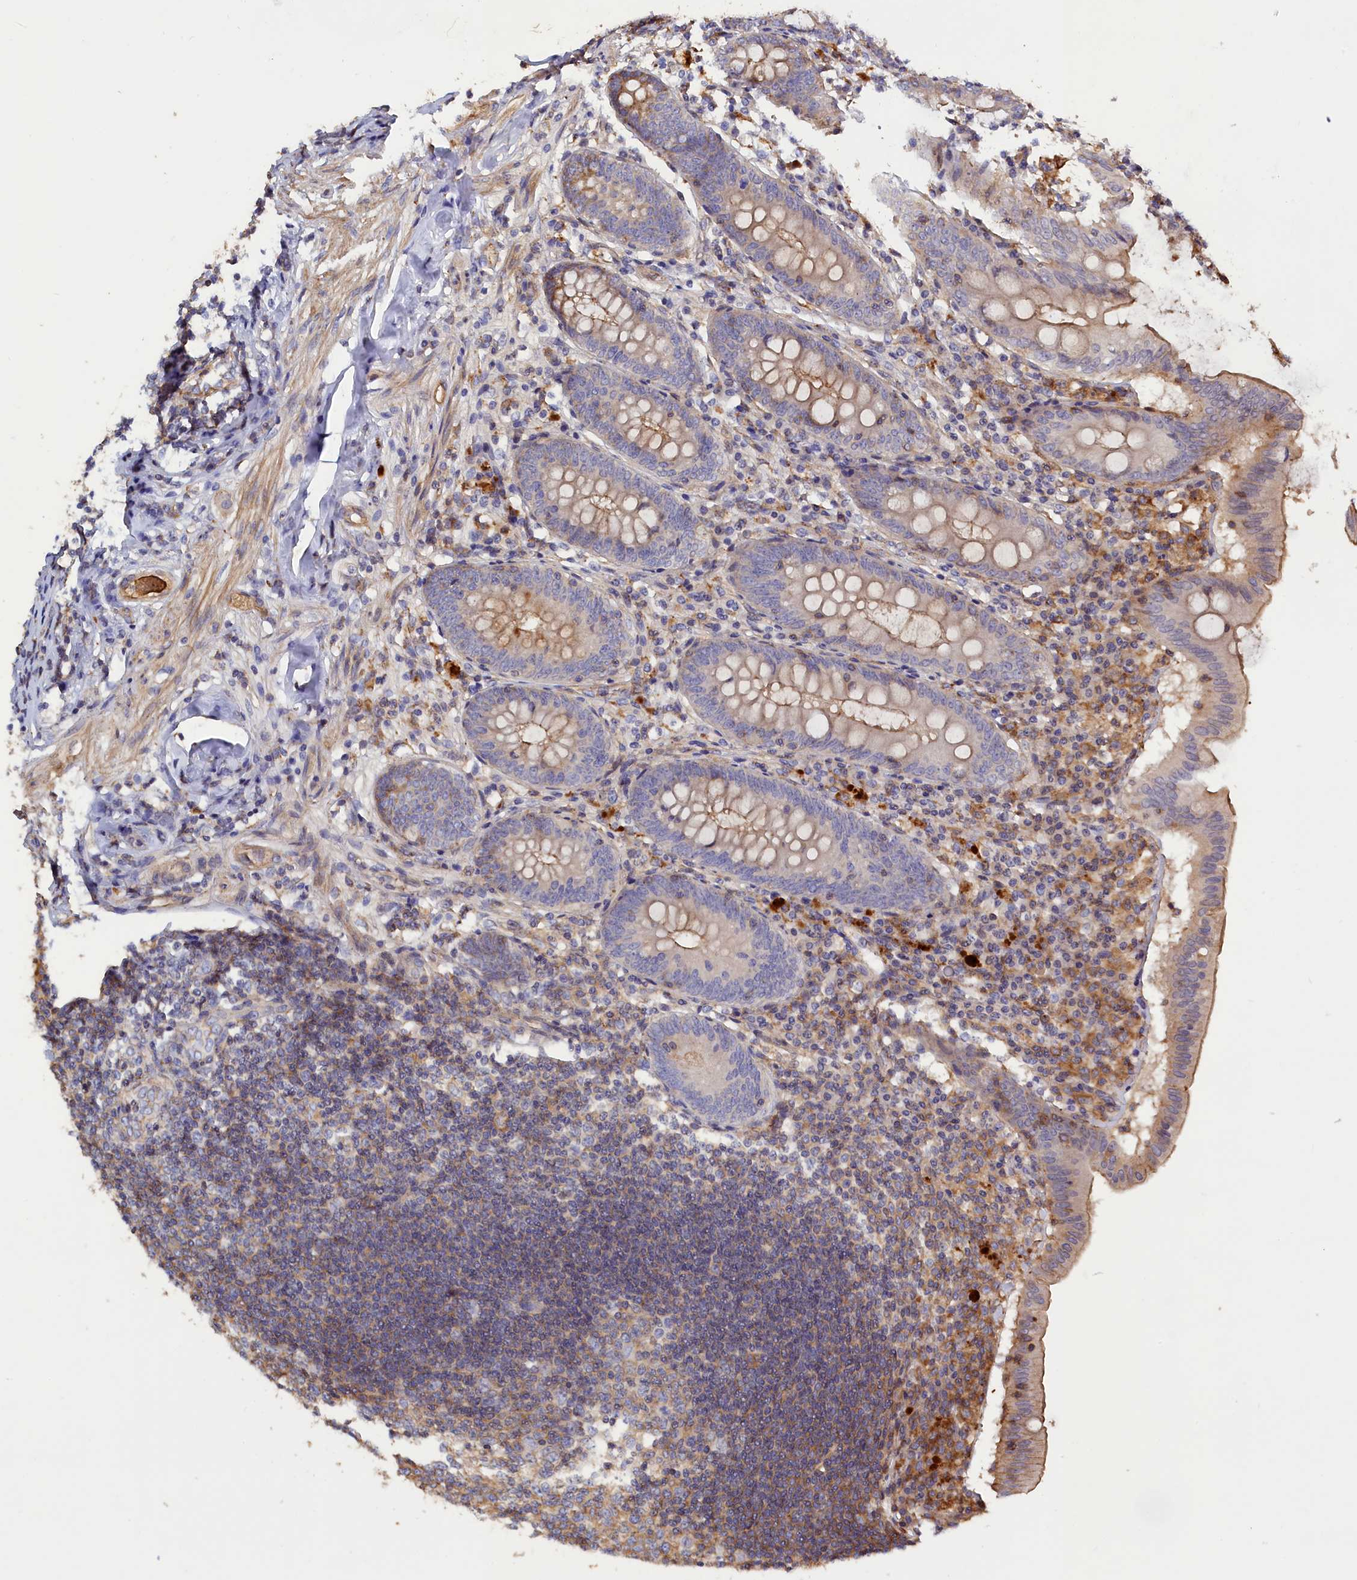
{"staining": {"intensity": "moderate", "quantity": "25%-75%", "location": "cytoplasmic/membranous"}, "tissue": "appendix", "cell_type": "Glandular cells", "image_type": "normal", "snomed": [{"axis": "morphology", "description": "Normal tissue, NOS"}, {"axis": "topography", "description": "Appendix"}], "caption": "IHC histopathology image of unremarkable human appendix stained for a protein (brown), which reveals medium levels of moderate cytoplasmic/membranous staining in about 25%-75% of glandular cells.", "gene": "ANKRD27", "patient": {"sex": "female", "age": 54}}